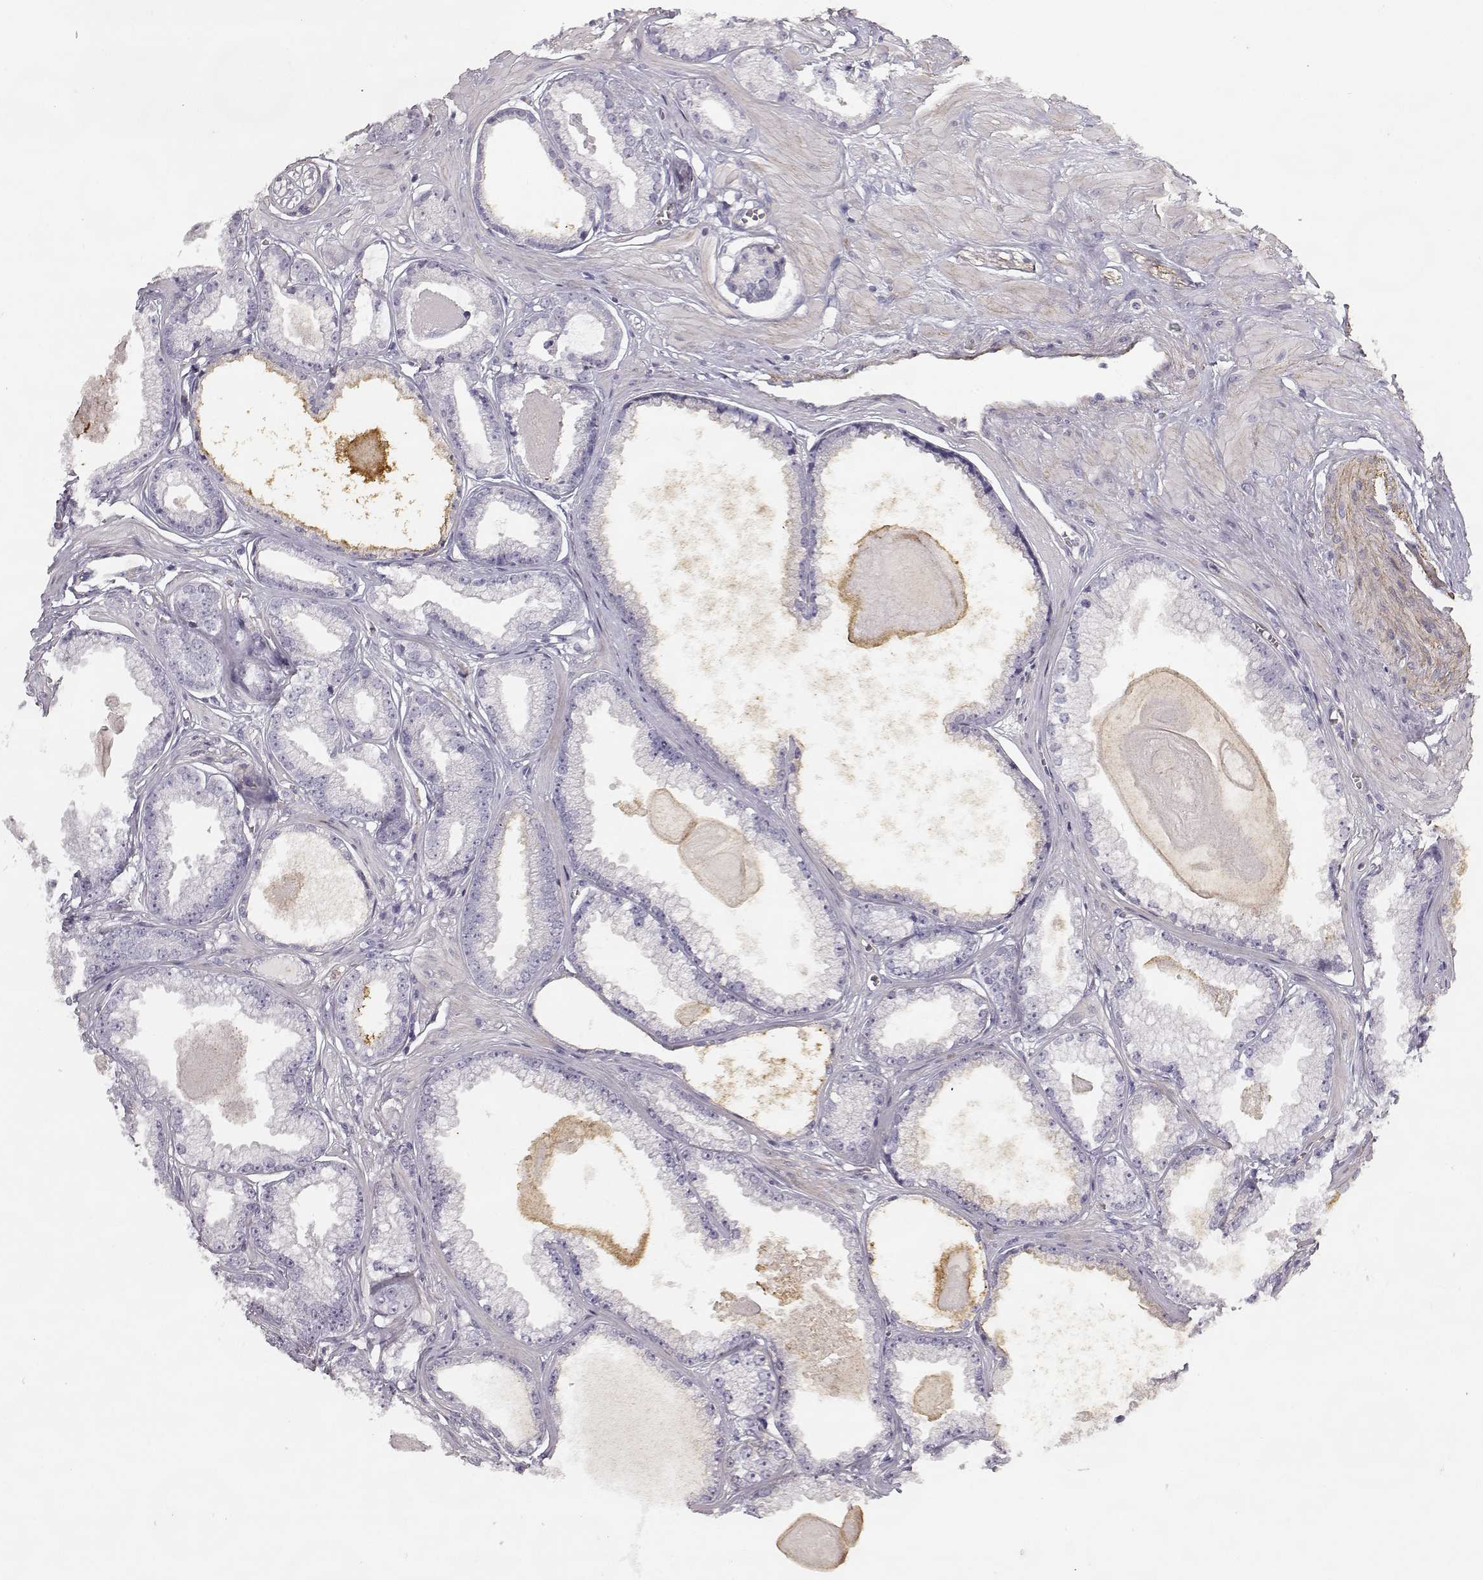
{"staining": {"intensity": "negative", "quantity": "none", "location": "none"}, "tissue": "prostate cancer", "cell_type": "Tumor cells", "image_type": "cancer", "snomed": [{"axis": "morphology", "description": "Adenocarcinoma, Low grade"}, {"axis": "topography", "description": "Prostate"}], "caption": "High power microscopy micrograph of an immunohistochemistry micrograph of prostate cancer (adenocarcinoma (low-grade)), revealing no significant expression in tumor cells.", "gene": "LAMC1", "patient": {"sex": "male", "age": 64}}